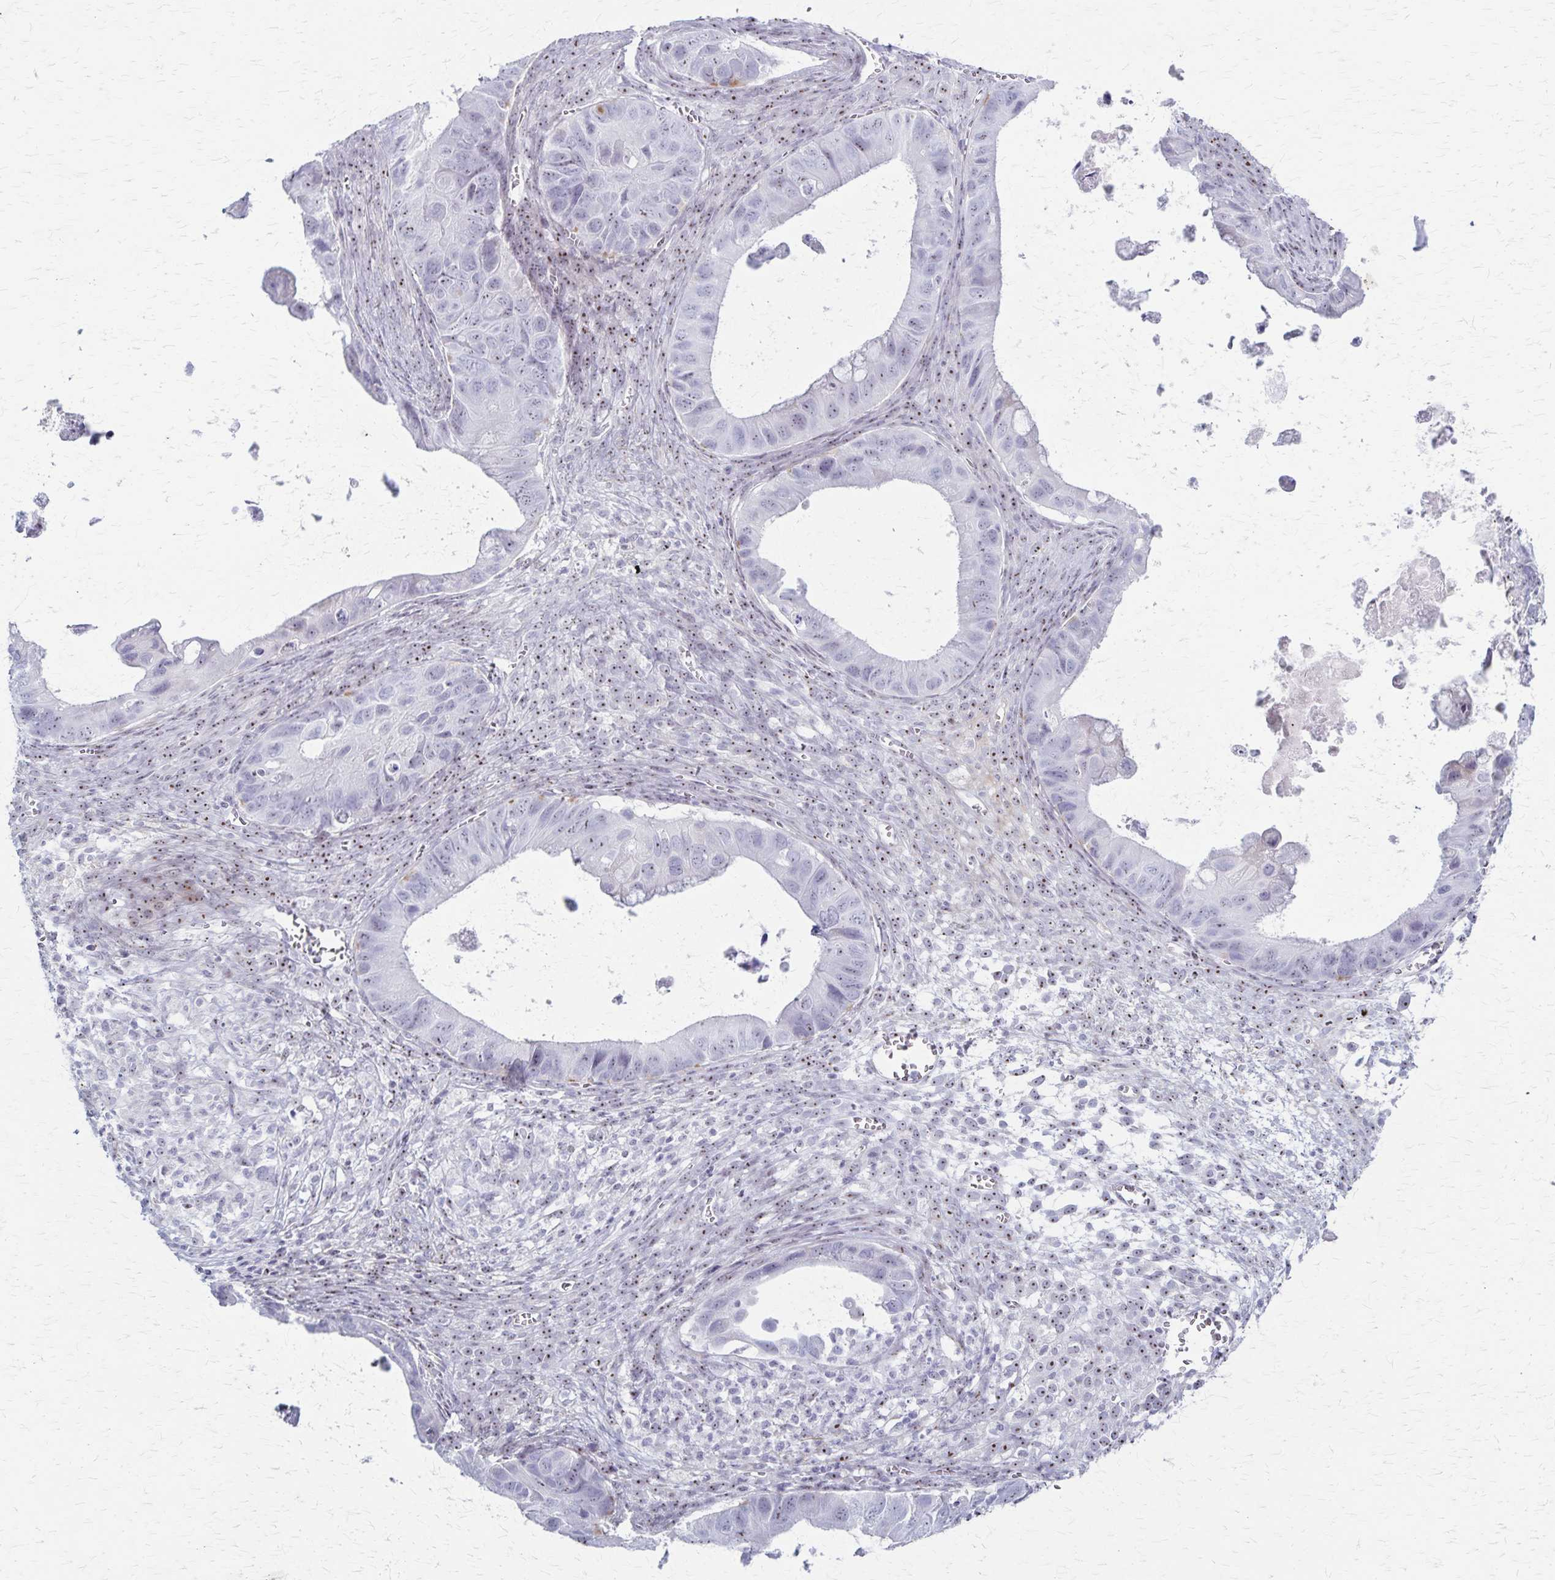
{"staining": {"intensity": "weak", "quantity": "25%-75%", "location": "nuclear"}, "tissue": "ovarian cancer", "cell_type": "Tumor cells", "image_type": "cancer", "snomed": [{"axis": "morphology", "description": "Cystadenocarcinoma, mucinous, NOS"}, {"axis": "topography", "description": "Ovary"}], "caption": "Immunohistochemical staining of mucinous cystadenocarcinoma (ovarian) displays weak nuclear protein expression in about 25%-75% of tumor cells.", "gene": "DLK2", "patient": {"sex": "female", "age": 64}}